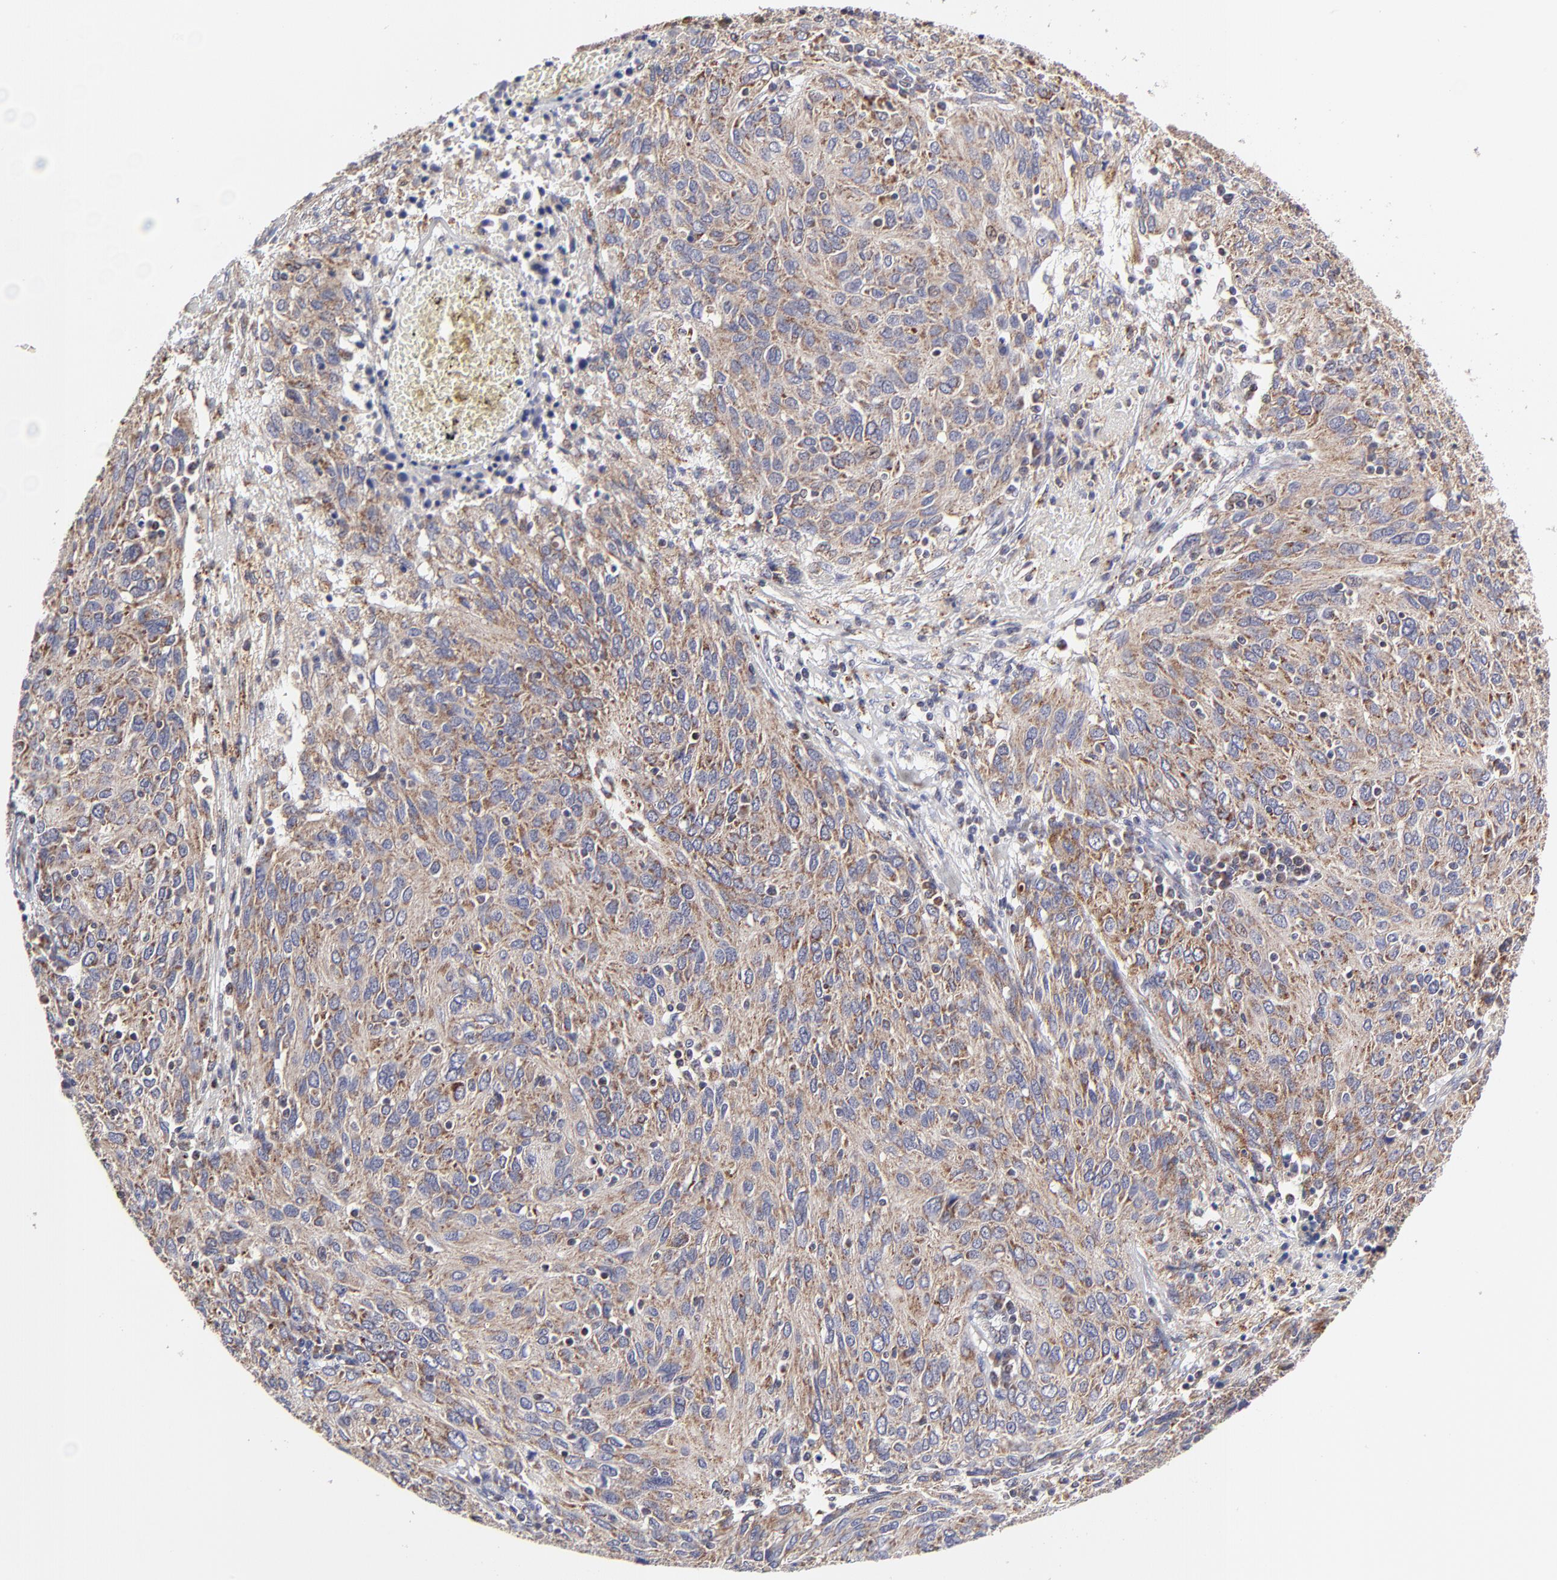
{"staining": {"intensity": "moderate", "quantity": ">75%", "location": "cytoplasmic/membranous"}, "tissue": "ovarian cancer", "cell_type": "Tumor cells", "image_type": "cancer", "snomed": [{"axis": "morphology", "description": "Carcinoma, endometroid"}, {"axis": "topography", "description": "Ovary"}], "caption": "A medium amount of moderate cytoplasmic/membranous expression is identified in approximately >75% of tumor cells in ovarian cancer (endometroid carcinoma) tissue.", "gene": "MAP2K7", "patient": {"sex": "female", "age": 50}}